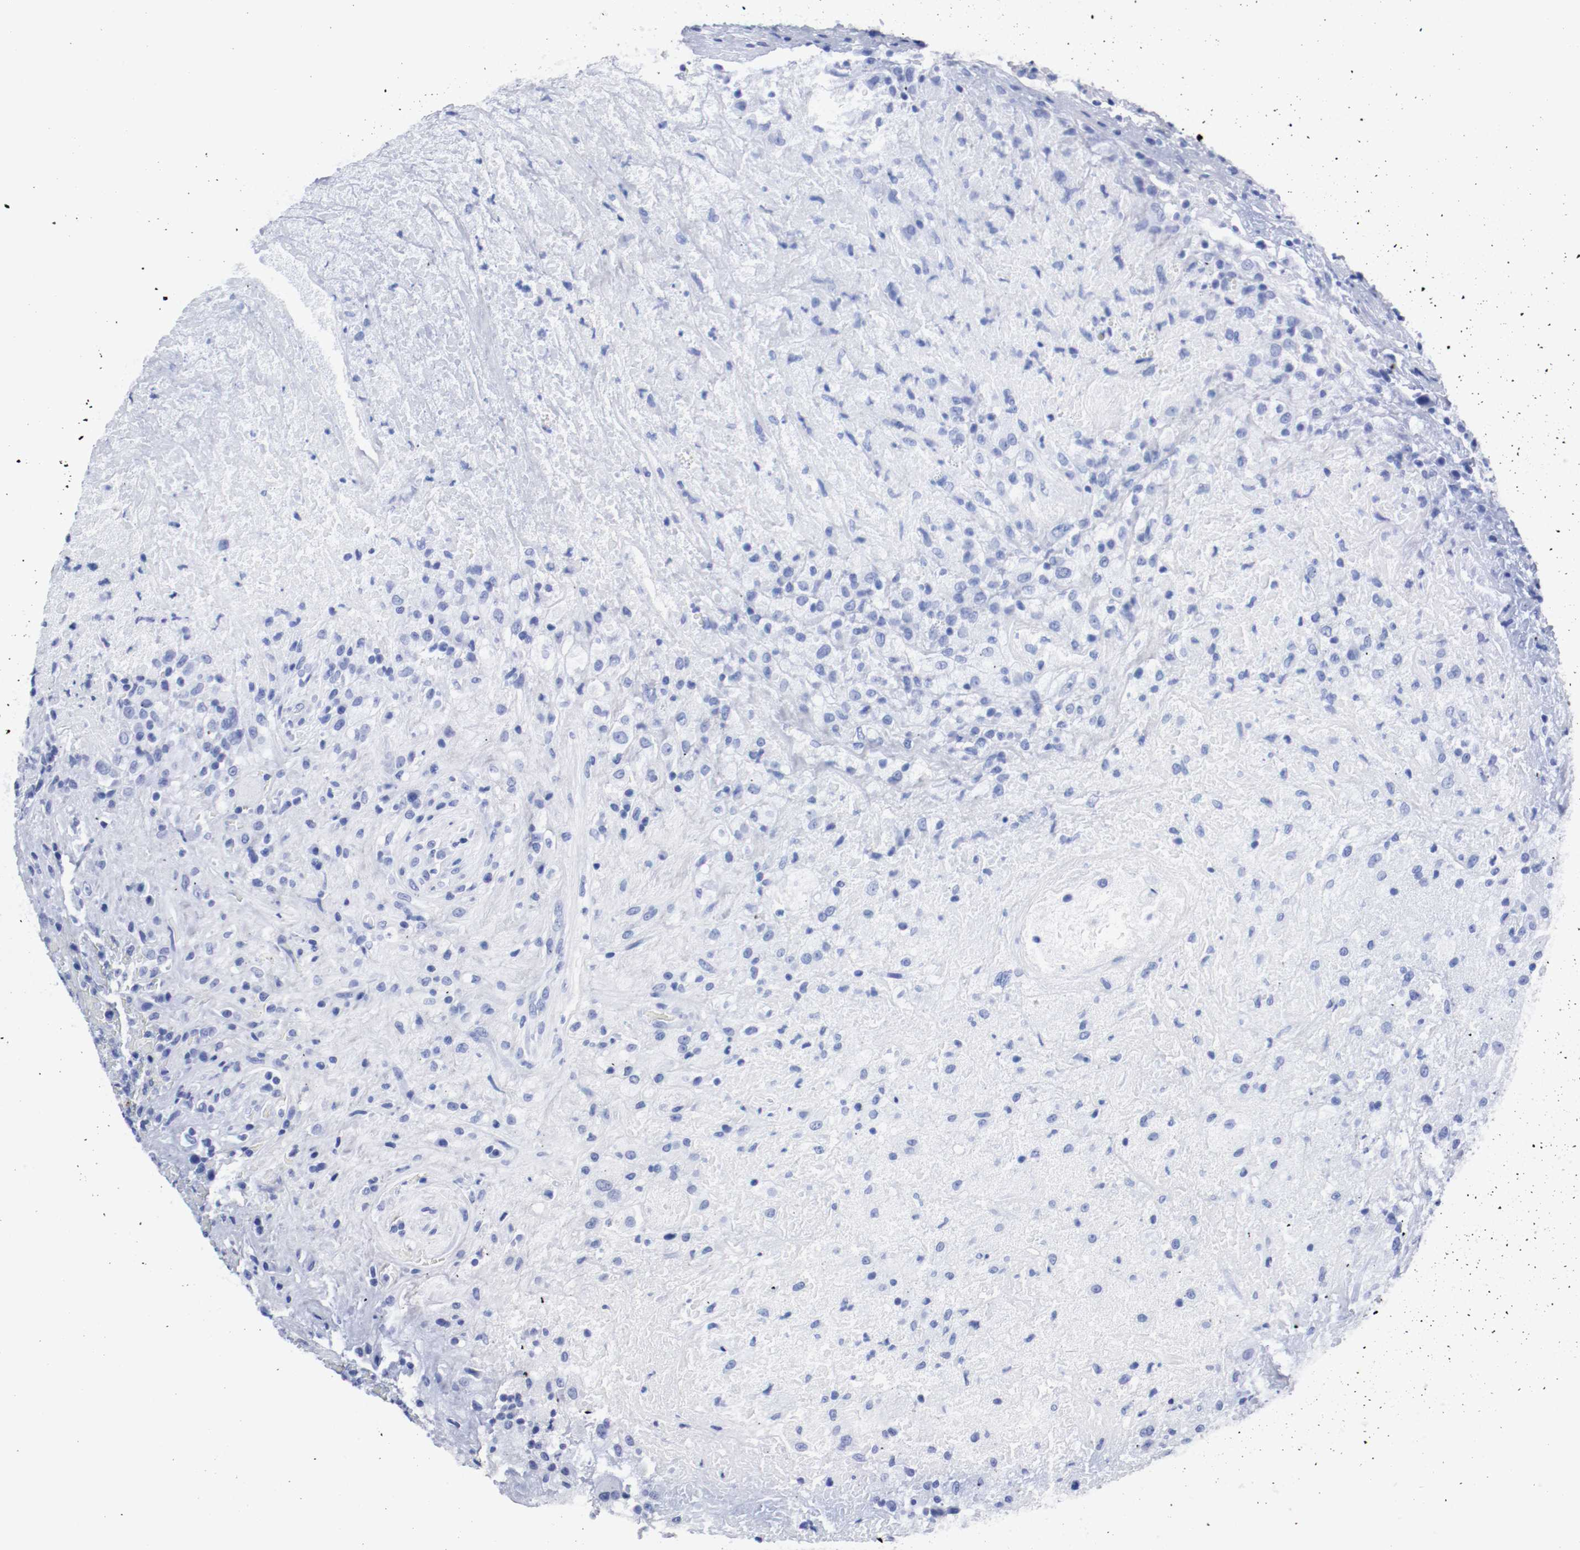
{"staining": {"intensity": "negative", "quantity": "none", "location": "none"}, "tissue": "testis cancer", "cell_type": "Tumor cells", "image_type": "cancer", "snomed": [{"axis": "morphology", "description": "Necrosis, NOS"}, {"axis": "morphology", "description": "Carcinoma, Embryonal, NOS"}, {"axis": "topography", "description": "Testis"}], "caption": "Tumor cells are negative for brown protein staining in testis cancer. (DAB (3,3'-diaminobenzidine) IHC visualized using brightfield microscopy, high magnification).", "gene": "TUBD1", "patient": {"sex": "male", "age": 19}}